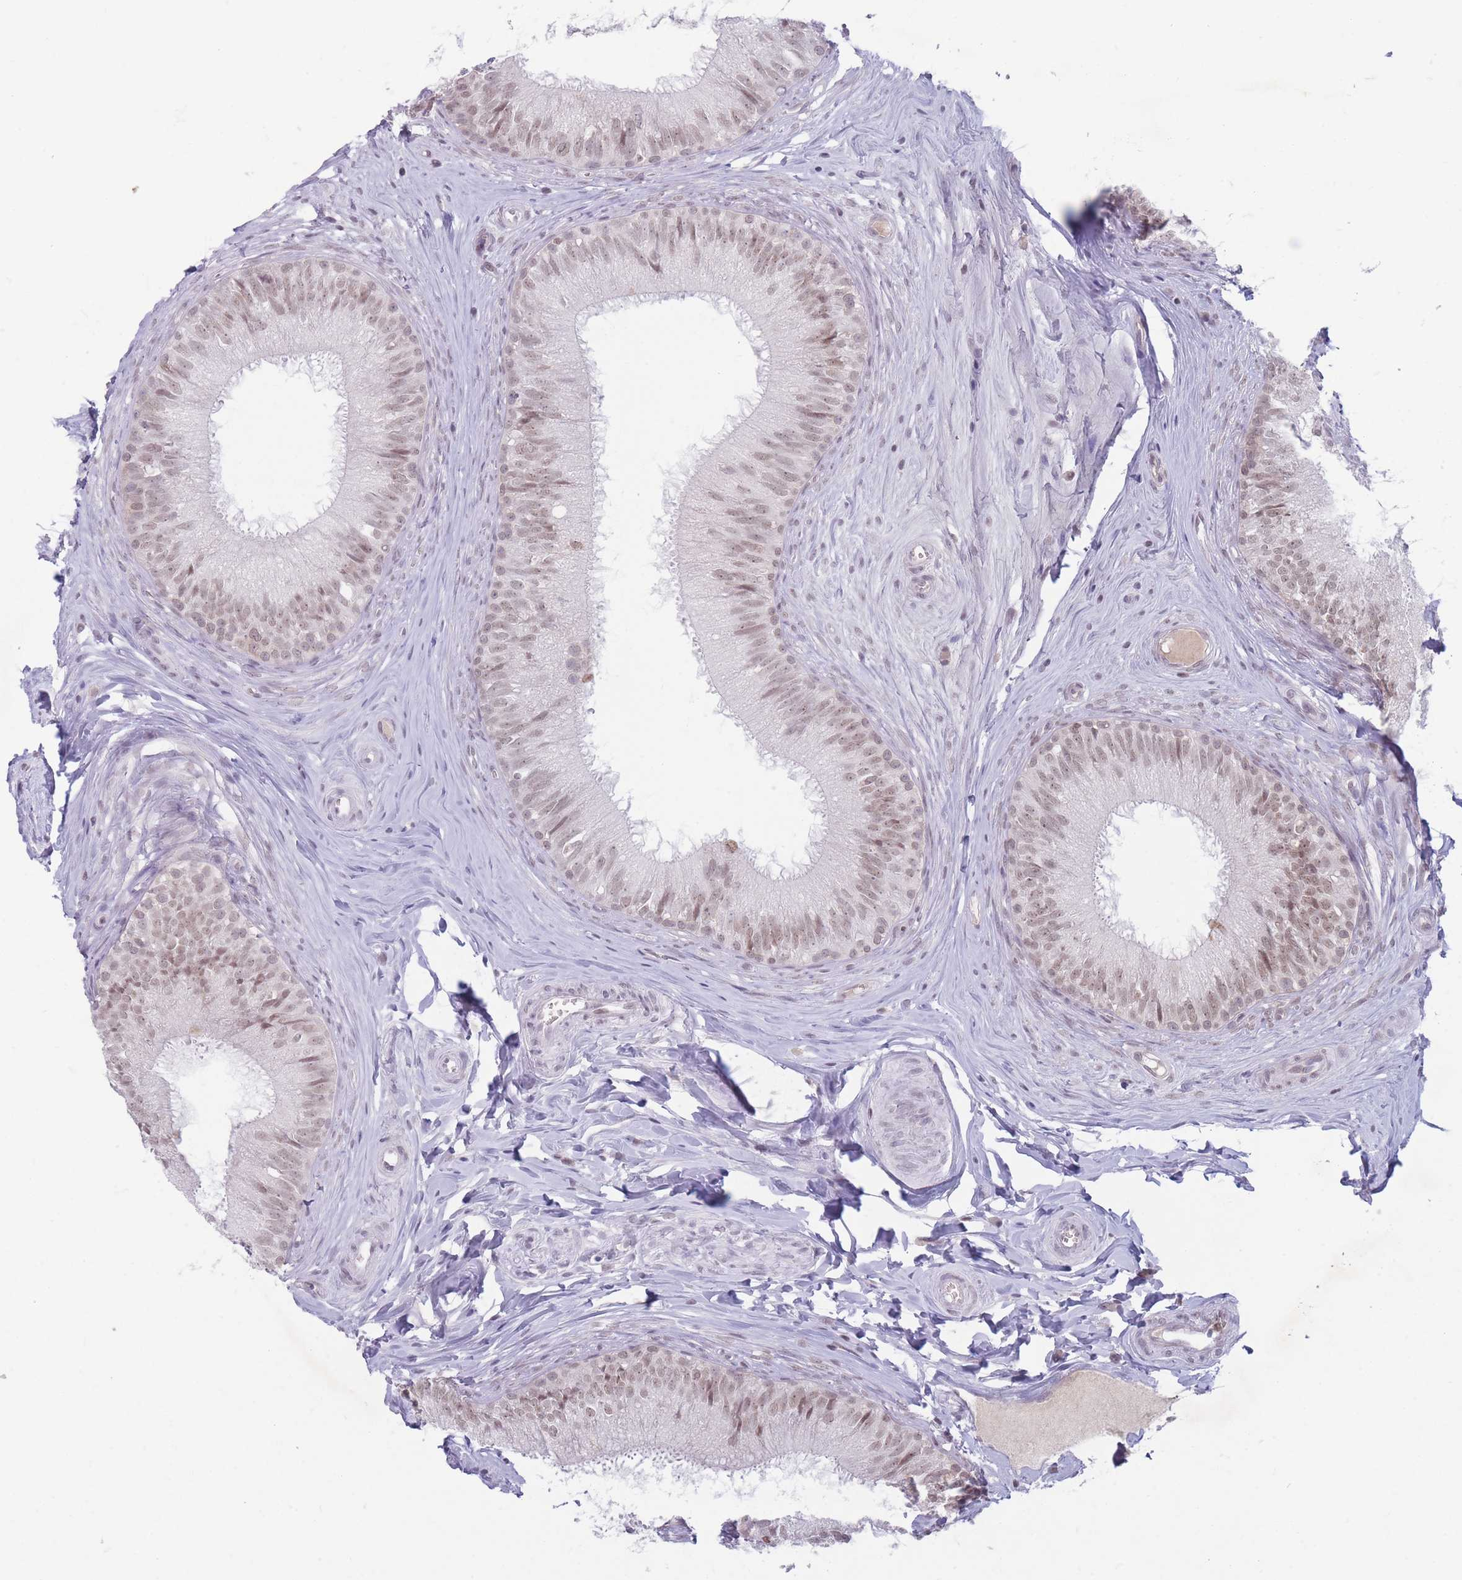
{"staining": {"intensity": "moderate", "quantity": "25%-75%", "location": "nuclear"}, "tissue": "epididymis", "cell_type": "Glandular cells", "image_type": "normal", "snomed": [{"axis": "morphology", "description": "Normal tissue, NOS"}, {"axis": "topography", "description": "Epididymis"}], "caption": "Normal epididymis displays moderate nuclear expression in about 25%-75% of glandular cells The staining was performed using DAB to visualize the protein expression in brown, while the nuclei were stained in blue with hematoxylin (Magnification: 20x)..", "gene": "ARID3B", "patient": {"sex": "male", "age": 34}}